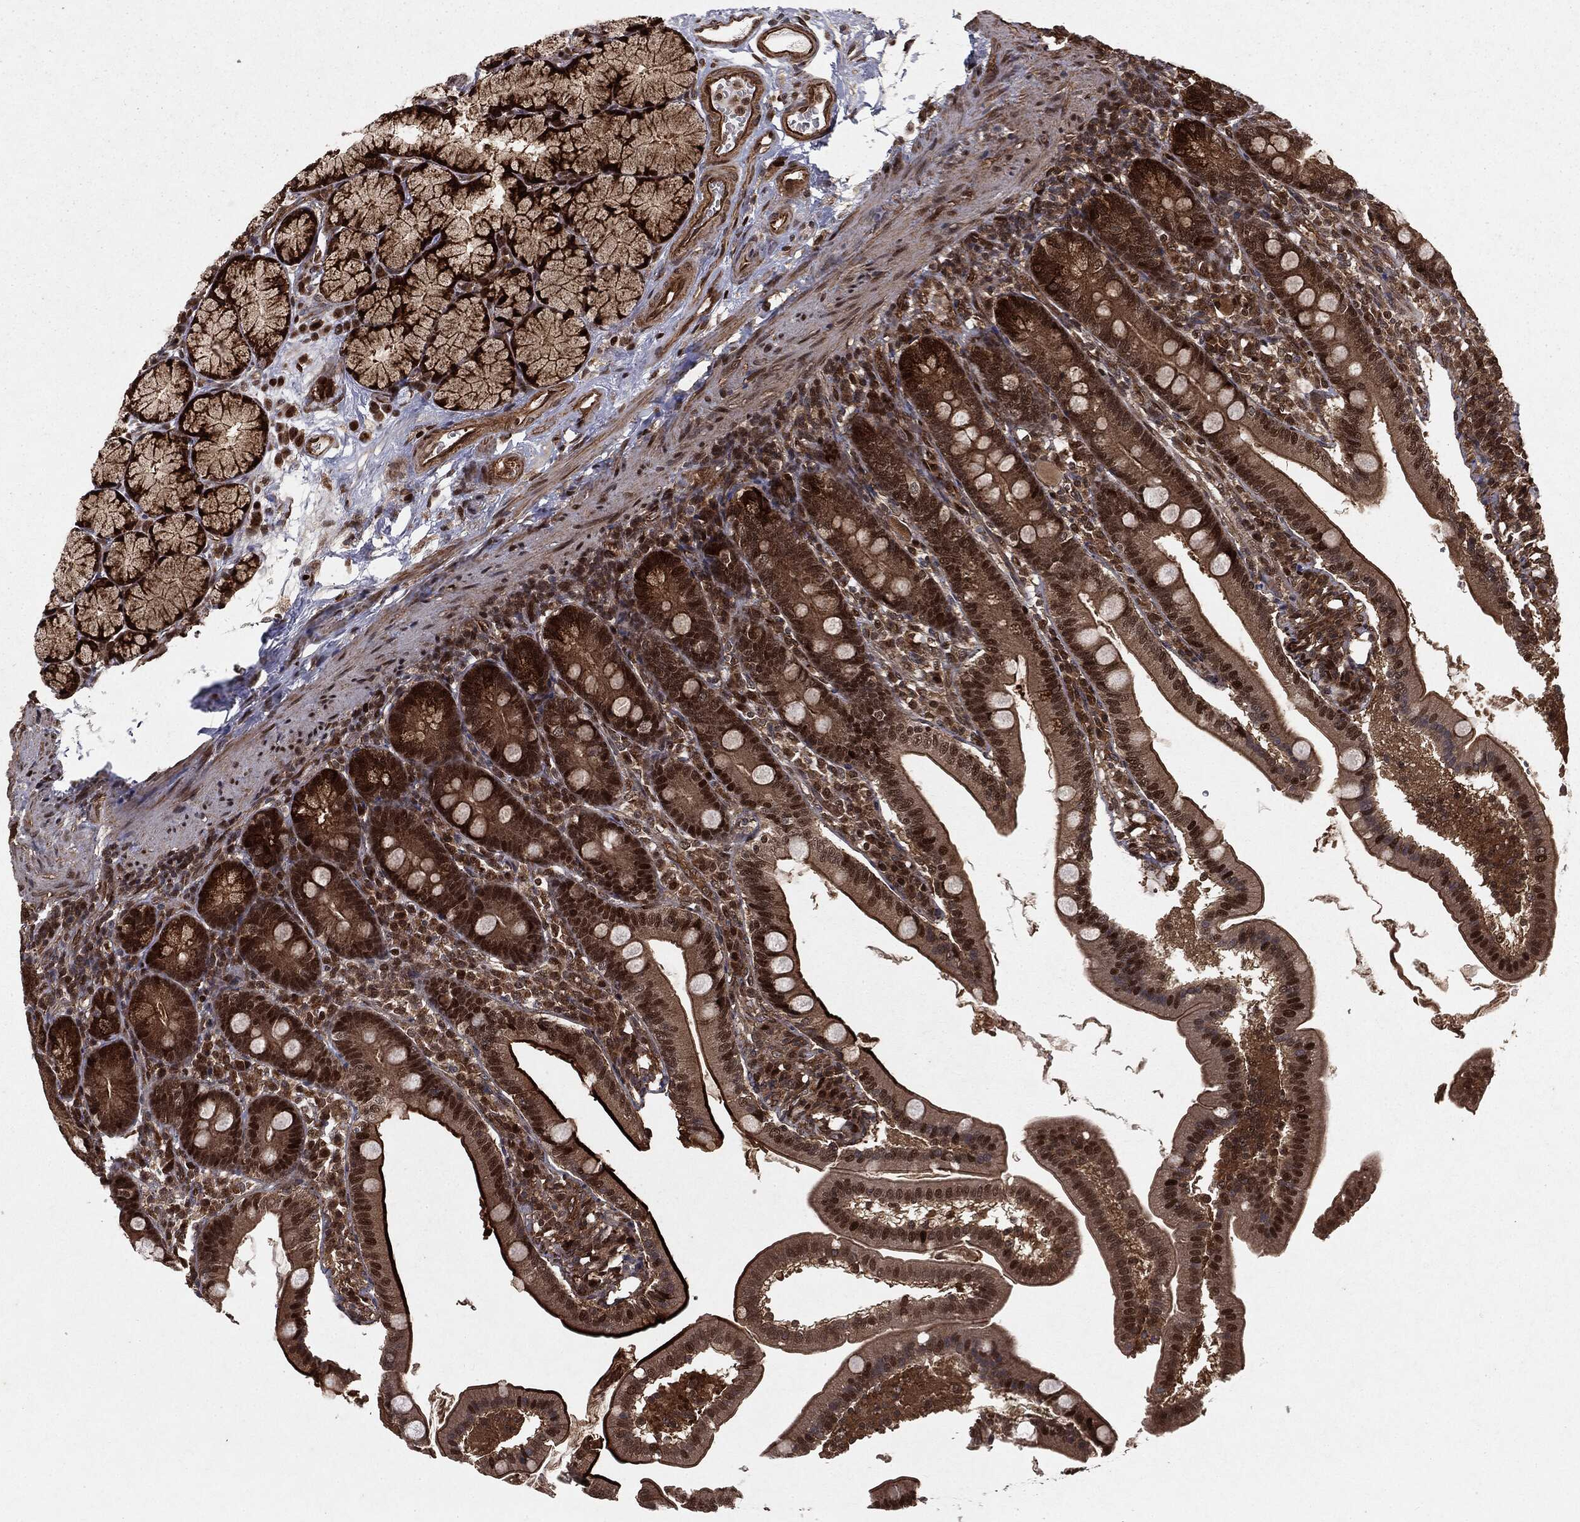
{"staining": {"intensity": "strong", "quantity": ">75%", "location": "cytoplasmic/membranous,nuclear"}, "tissue": "duodenum", "cell_type": "Glandular cells", "image_type": "normal", "snomed": [{"axis": "morphology", "description": "Normal tissue, NOS"}, {"axis": "topography", "description": "Duodenum"}], "caption": "Duodenum stained with a protein marker reveals strong staining in glandular cells.", "gene": "RANBP9", "patient": {"sex": "female", "age": 67}}